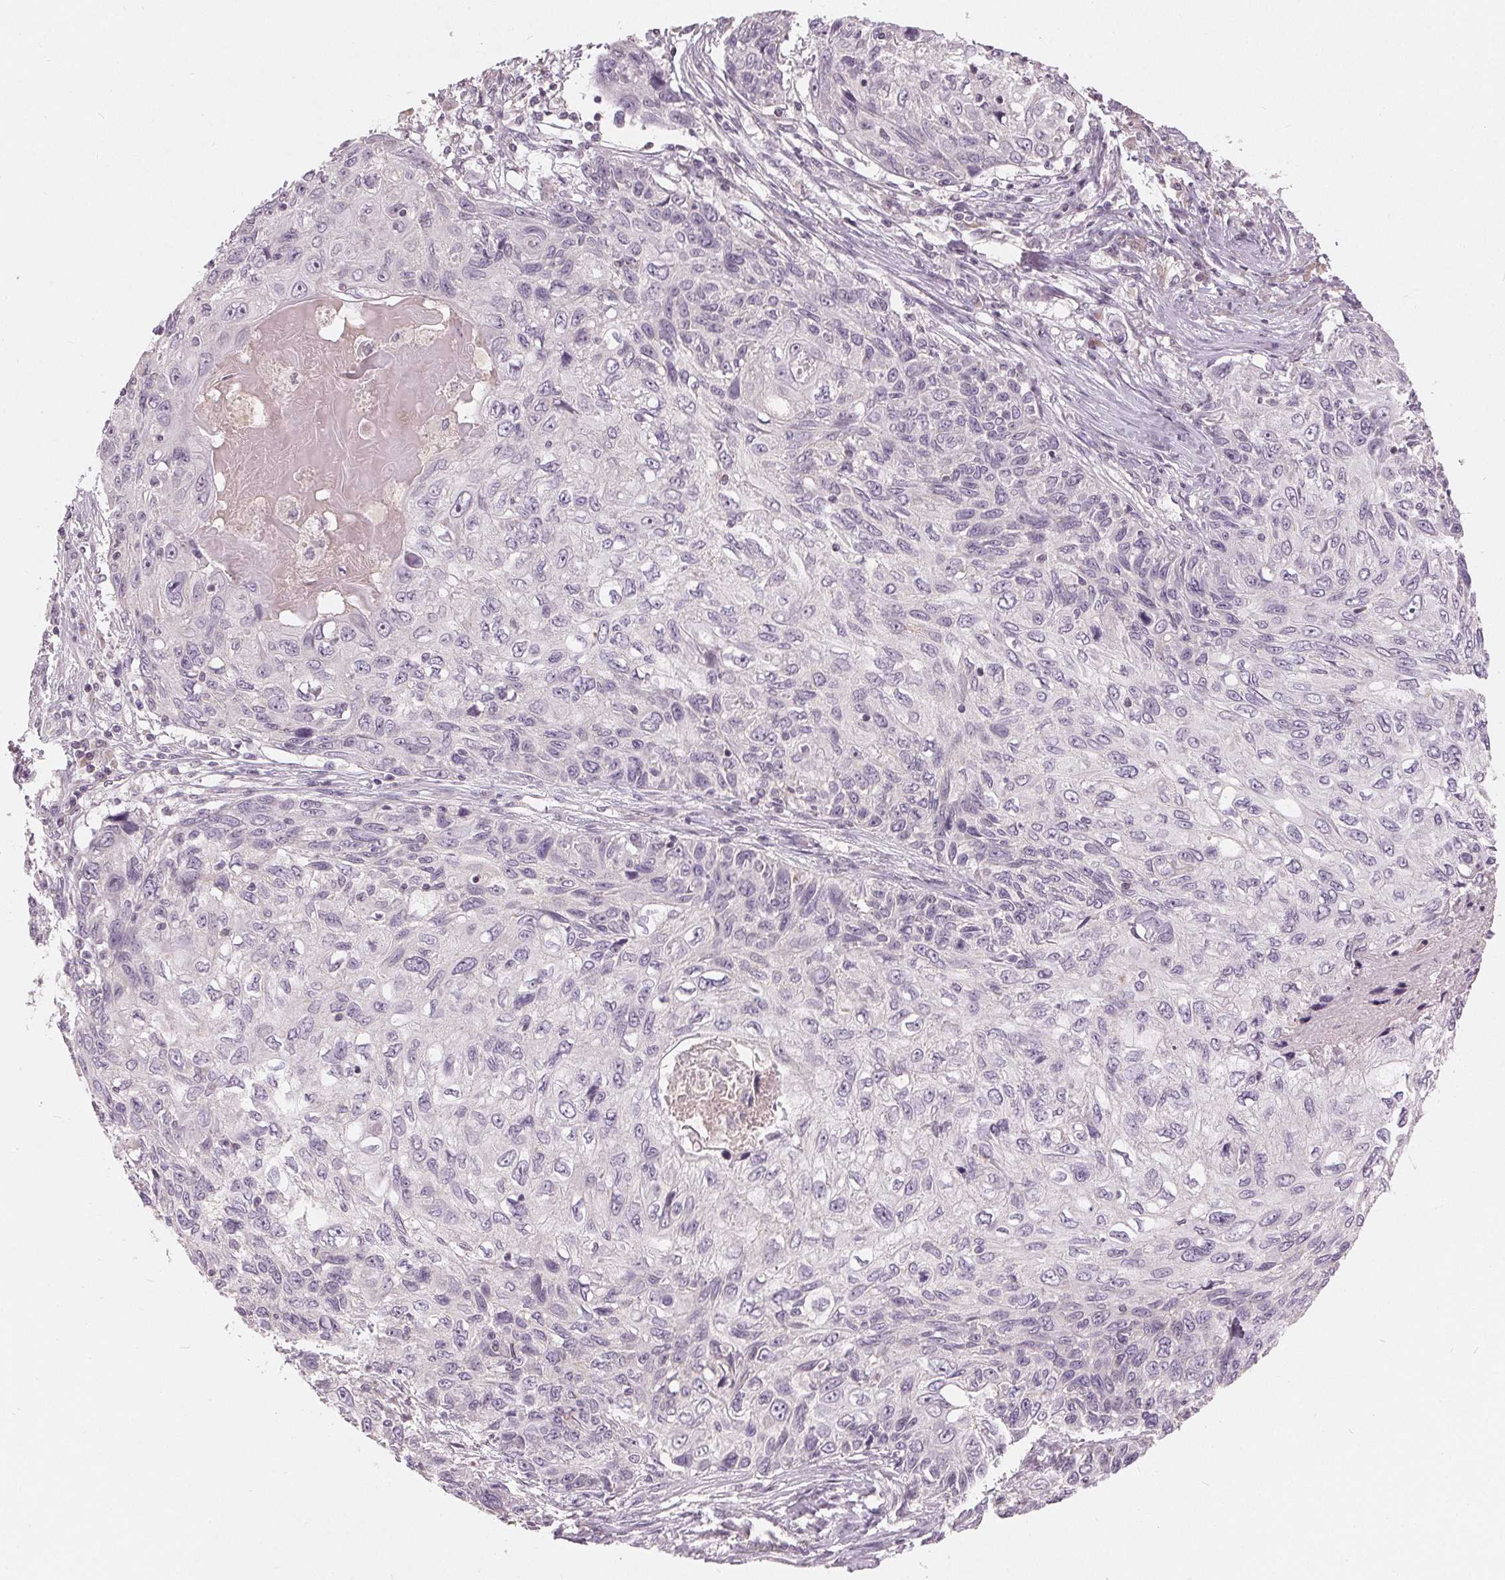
{"staining": {"intensity": "negative", "quantity": "none", "location": "none"}, "tissue": "skin cancer", "cell_type": "Tumor cells", "image_type": "cancer", "snomed": [{"axis": "morphology", "description": "Squamous cell carcinoma, NOS"}, {"axis": "topography", "description": "Skin"}], "caption": "Immunohistochemistry micrograph of neoplastic tissue: squamous cell carcinoma (skin) stained with DAB (3,3'-diaminobenzidine) displays no significant protein staining in tumor cells.", "gene": "TRIM60", "patient": {"sex": "male", "age": 92}}